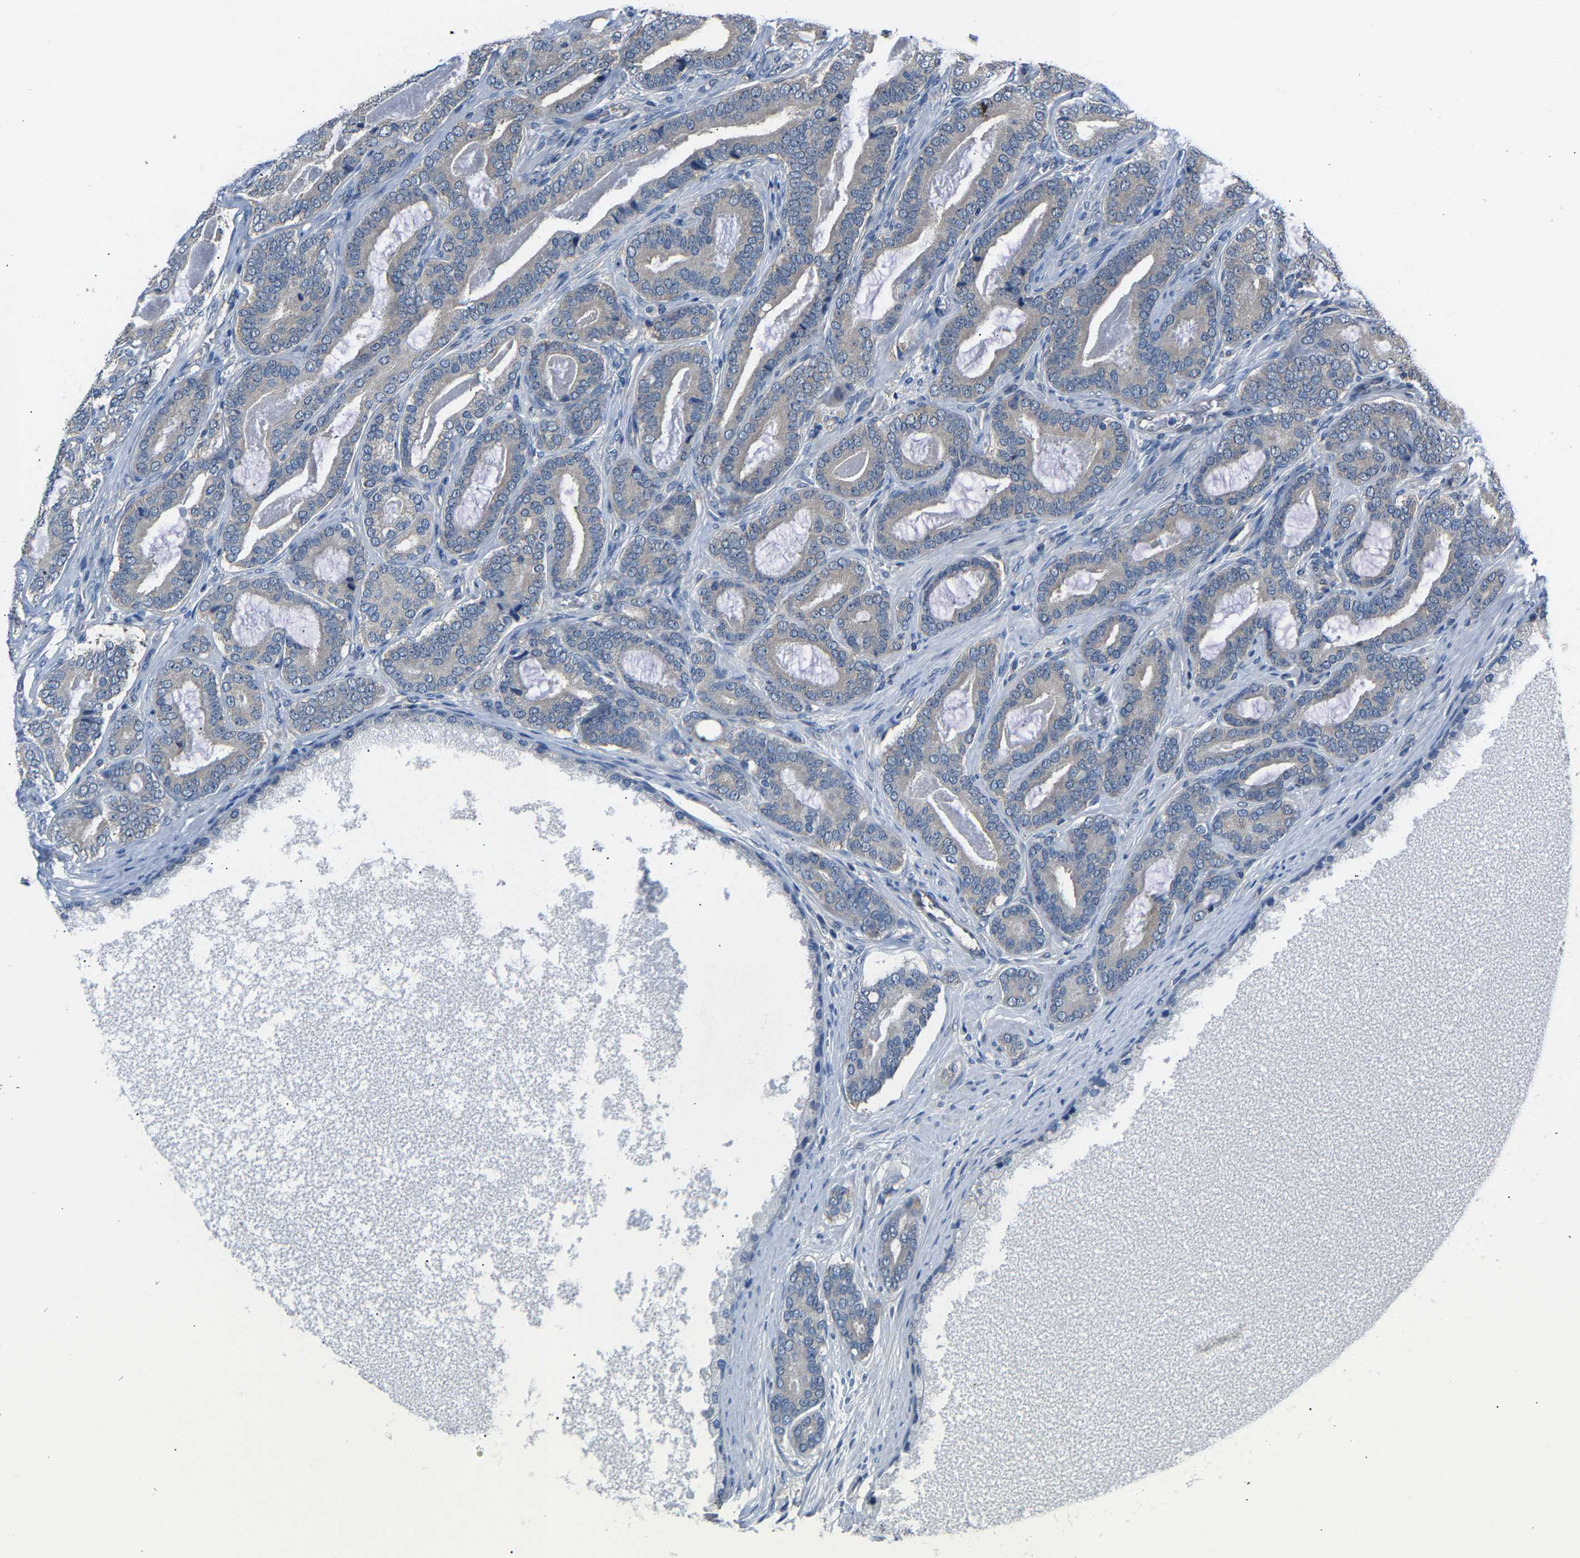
{"staining": {"intensity": "negative", "quantity": "none", "location": "none"}, "tissue": "prostate cancer", "cell_type": "Tumor cells", "image_type": "cancer", "snomed": [{"axis": "morphology", "description": "Adenocarcinoma, High grade"}, {"axis": "topography", "description": "Prostate"}], "caption": "DAB (3,3'-diaminobenzidine) immunohistochemical staining of prostate cancer demonstrates no significant positivity in tumor cells. Nuclei are stained in blue.", "gene": "ABCC9", "patient": {"sex": "male", "age": 60}}